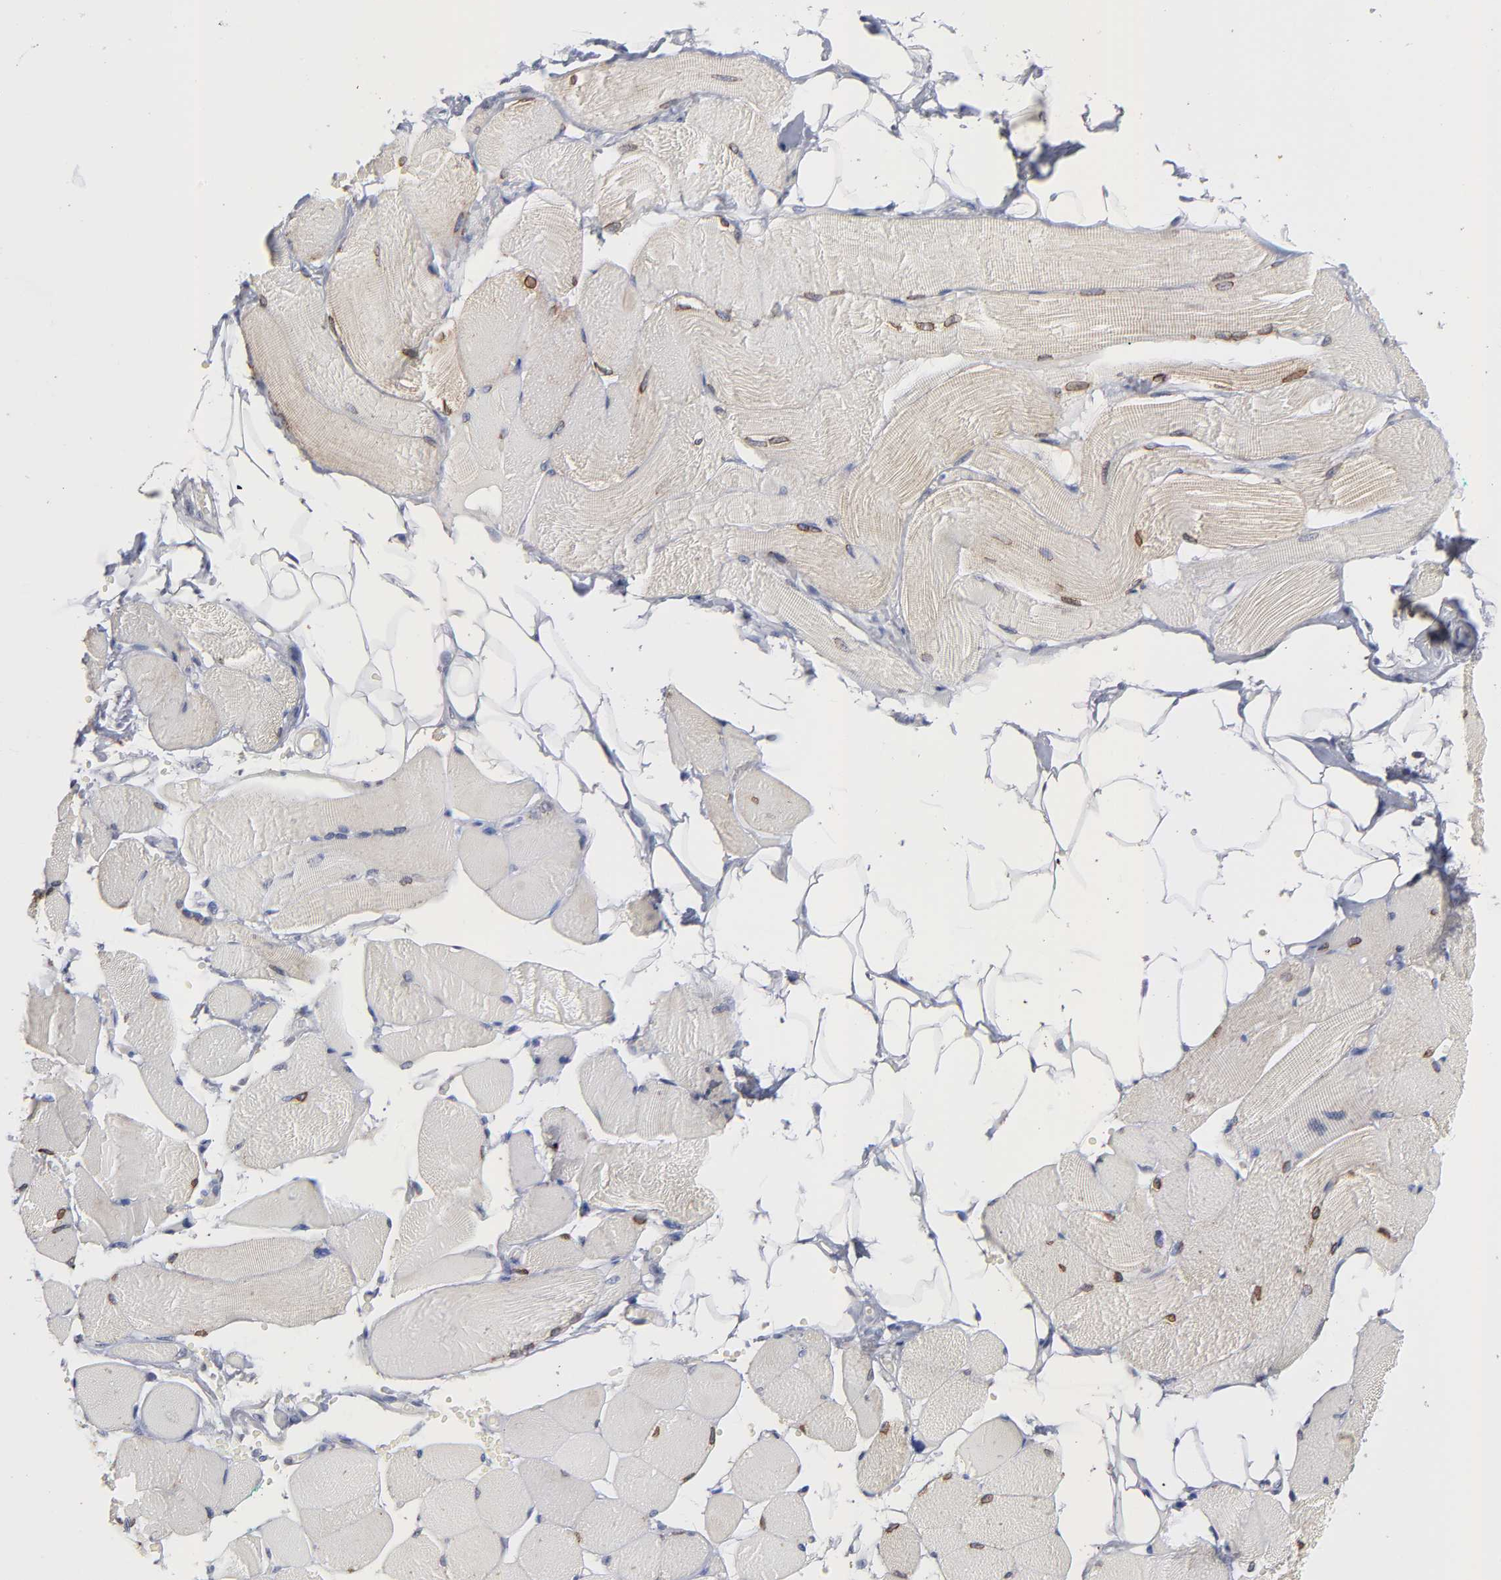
{"staining": {"intensity": "moderate", "quantity": "25%-75%", "location": "cytoplasmic/membranous,nuclear"}, "tissue": "skeletal muscle", "cell_type": "Myocytes", "image_type": "normal", "snomed": [{"axis": "morphology", "description": "Normal tissue, NOS"}, {"axis": "topography", "description": "Skeletal muscle"}, {"axis": "topography", "description": "Peripheral nerve tissue"}], "caption": "Skeletal muscle stained for a protein exhibits moderate cytoplasmic/membranous,nuclear positivity in myocytes. (Stains: DAB (3,3'-diaminobenzidine) in brown, nuclei in blue, Microscopy: brightfield microscopy at high magnification).", "gene": "PDLIM2", "patient": {"sex": "female", "age": 84}}